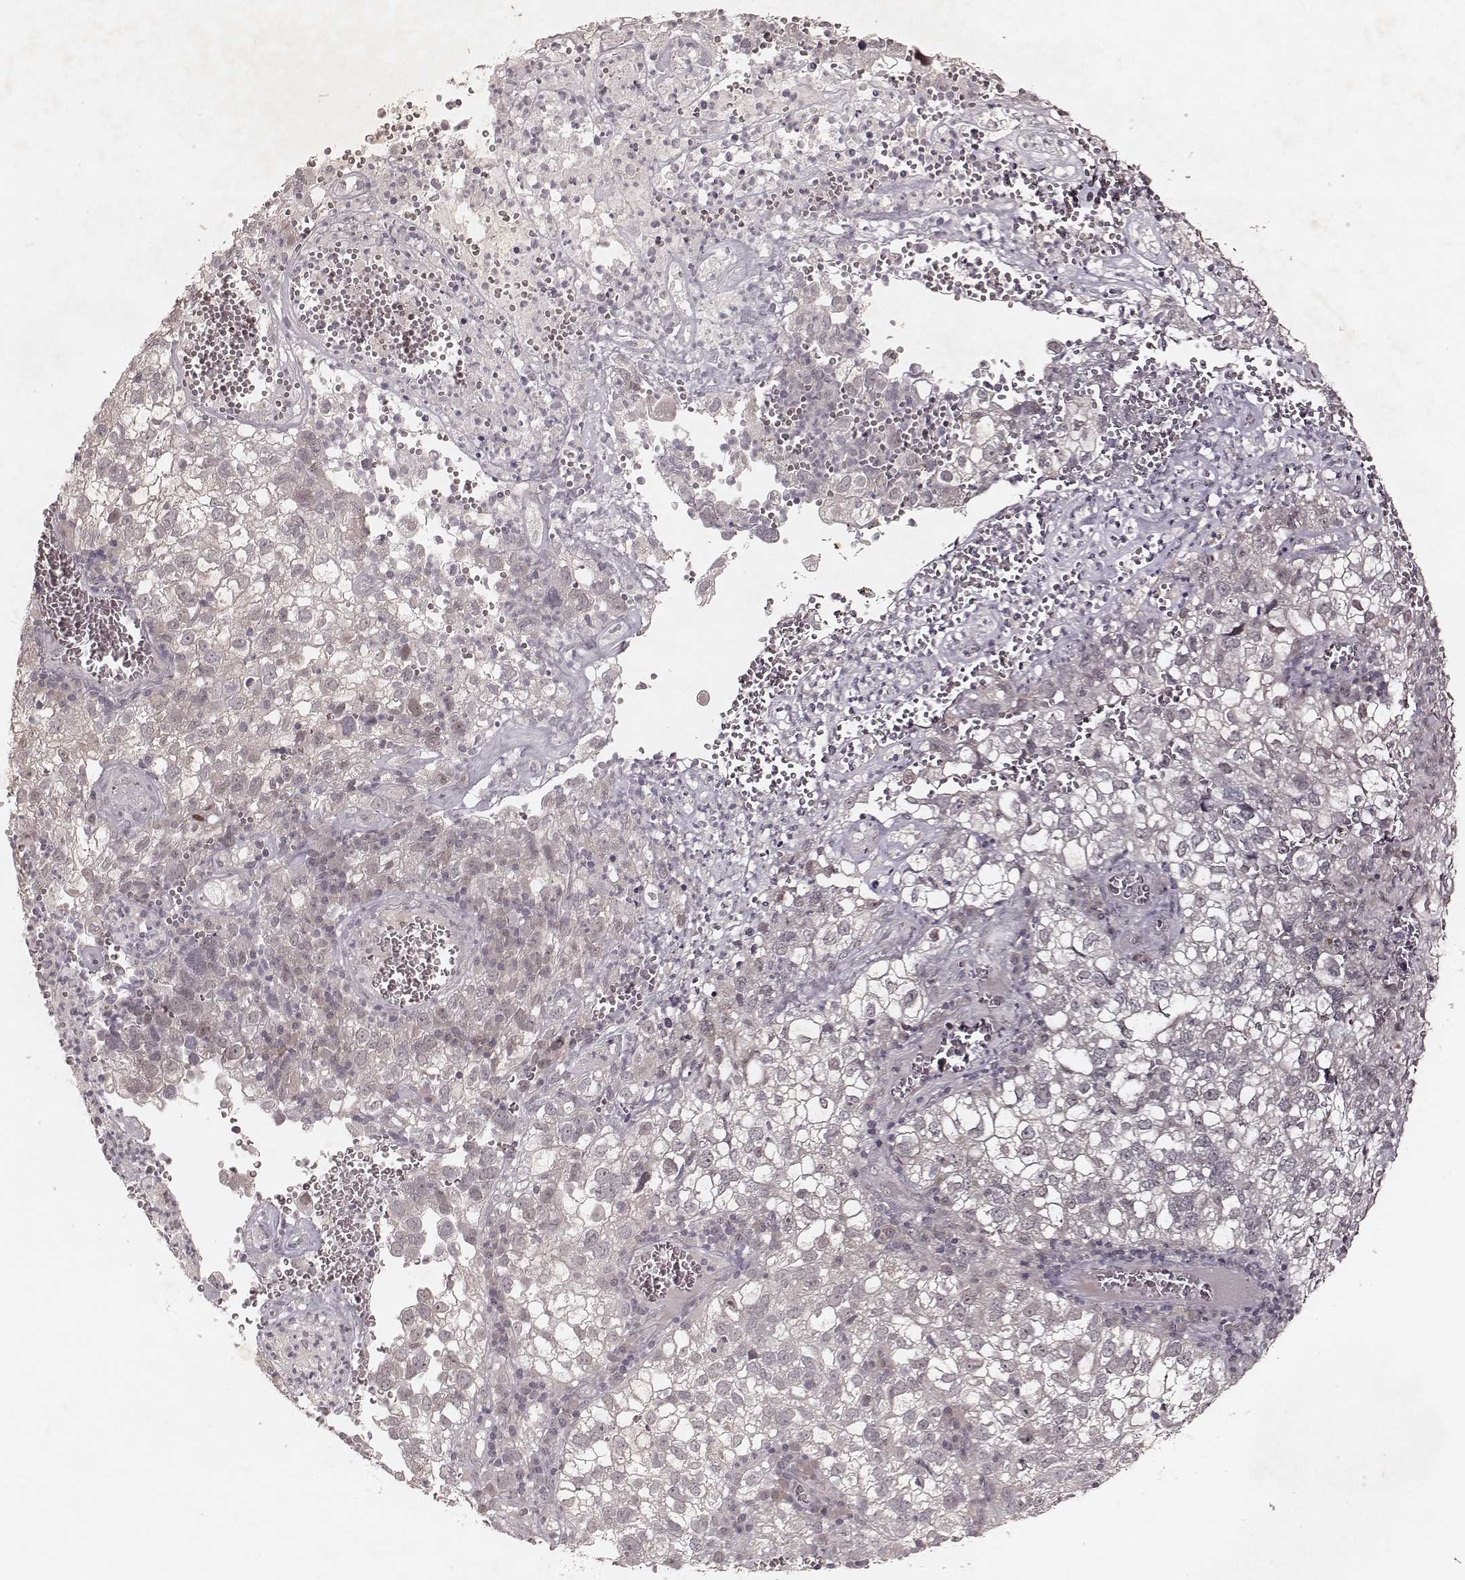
{"staining": {"intensity": "negative", "quantity": "none", "location": "none"}, "tissue": "cervical cancer", "cell_type": "Tumor cells", "image_type": "cancer", "snomed": [{"axis": "morphology", "description": "Squamous cell carcinoma, NOS"}, {"axis": "topography", "description": "Cervix"}], "caption": "Immunohistochemistry (IHC) histopathology image of neoplastic tissue: cervical cancer (squamous cell carcinoma) stained with DAB displays no significant protein expression in tumor cells.", "gene": "FAM13B", "patient": {"sex": "female", "age": 55}}